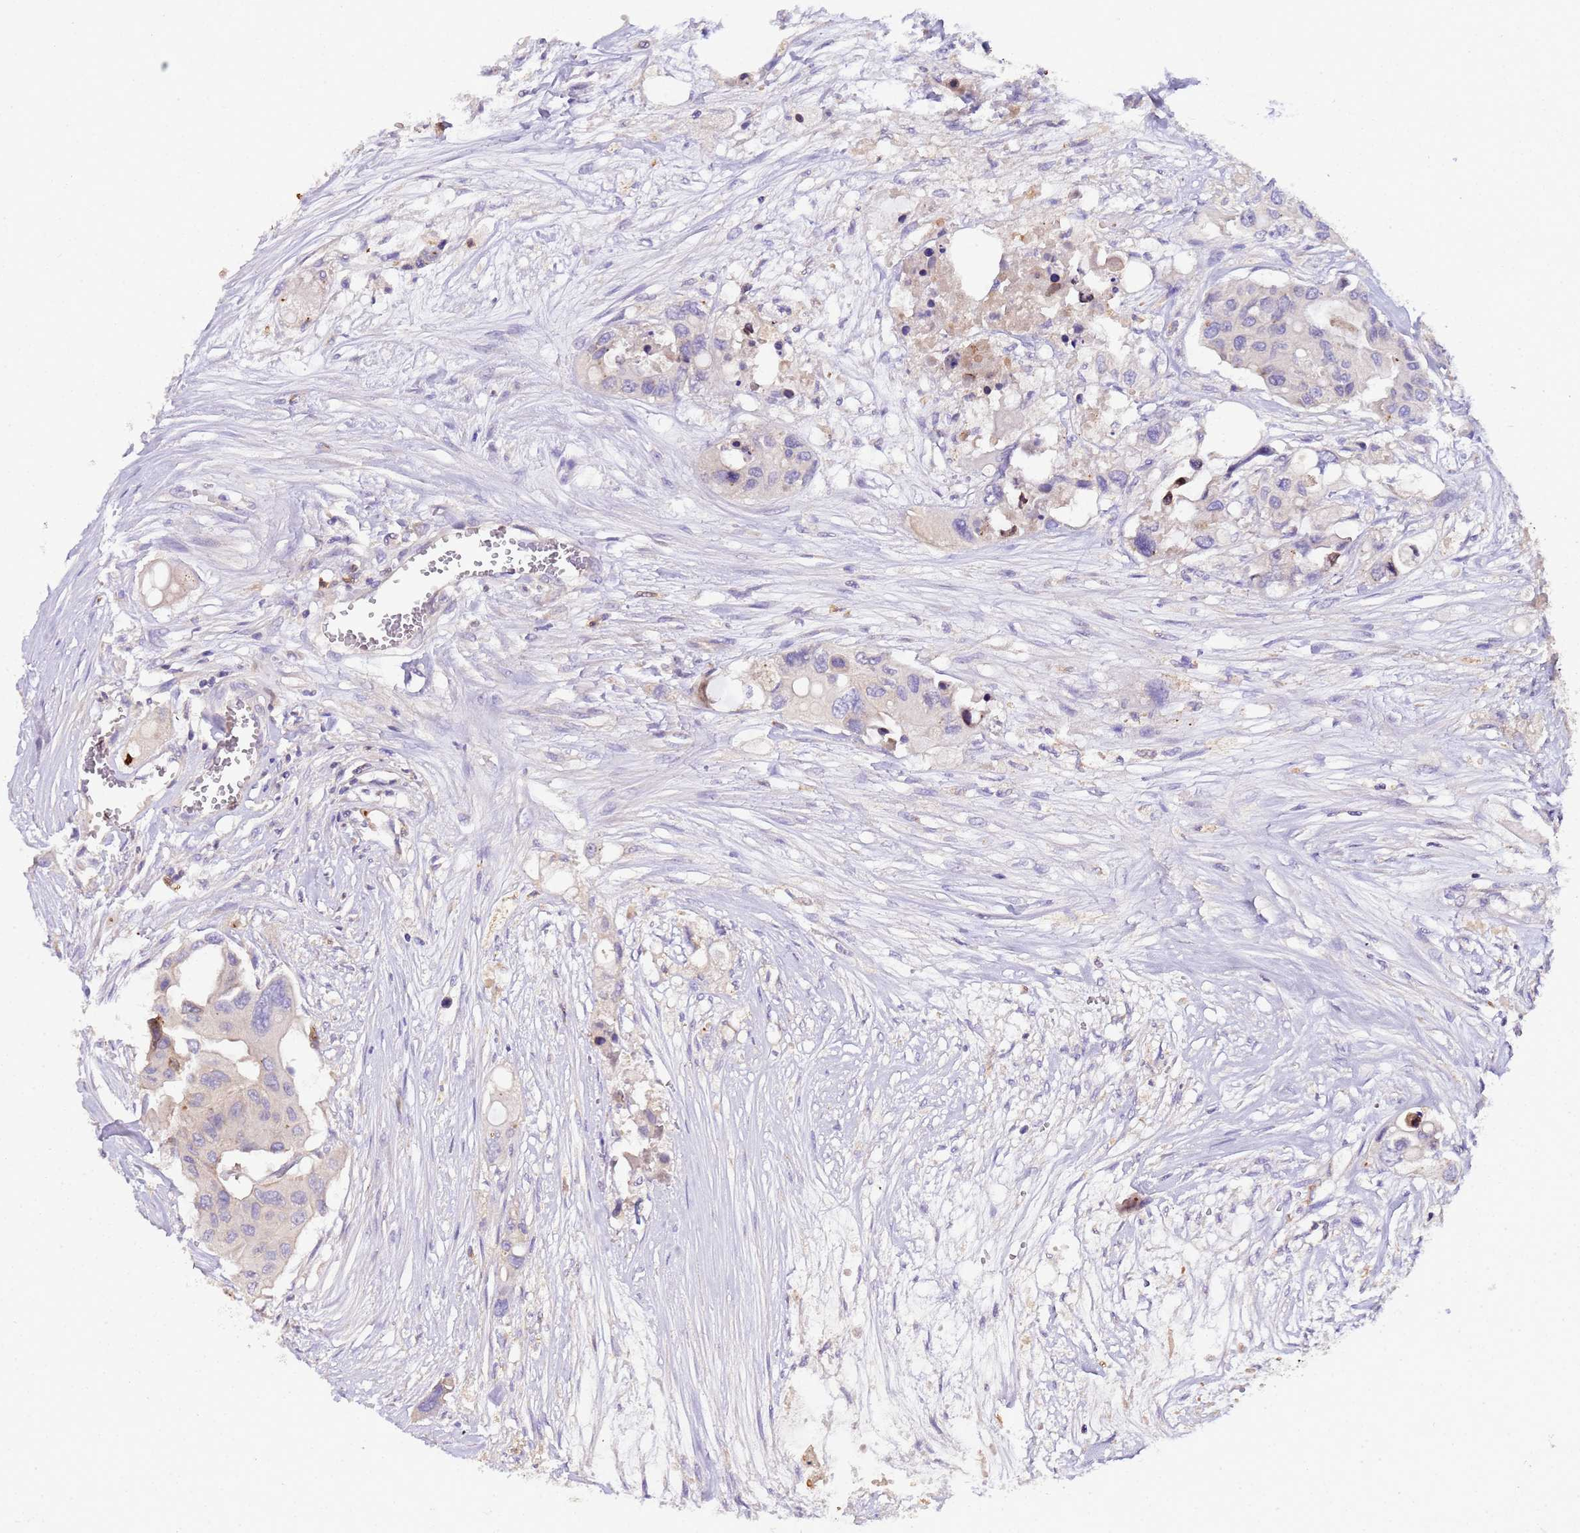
{"staining": {"intensity": "negative", "quantity": "none", "location": "none"}, "tissue": "colorectal cancer", "cell_type": "Tumor cells", "image_type": "cancer", "snomed": [{"axis": "morphology", "description": "Adenocarcinoma, NOS"}, {"axis": "topography", "description": "Colon"}], "caption": "An IHC image of colorectal adenocarcinoma is shown. There is no staining in tumor cells of colorectal adenocarcinoma.", "gene": "PLCXD3", "patient": {"sex": "male", "age": 77}}